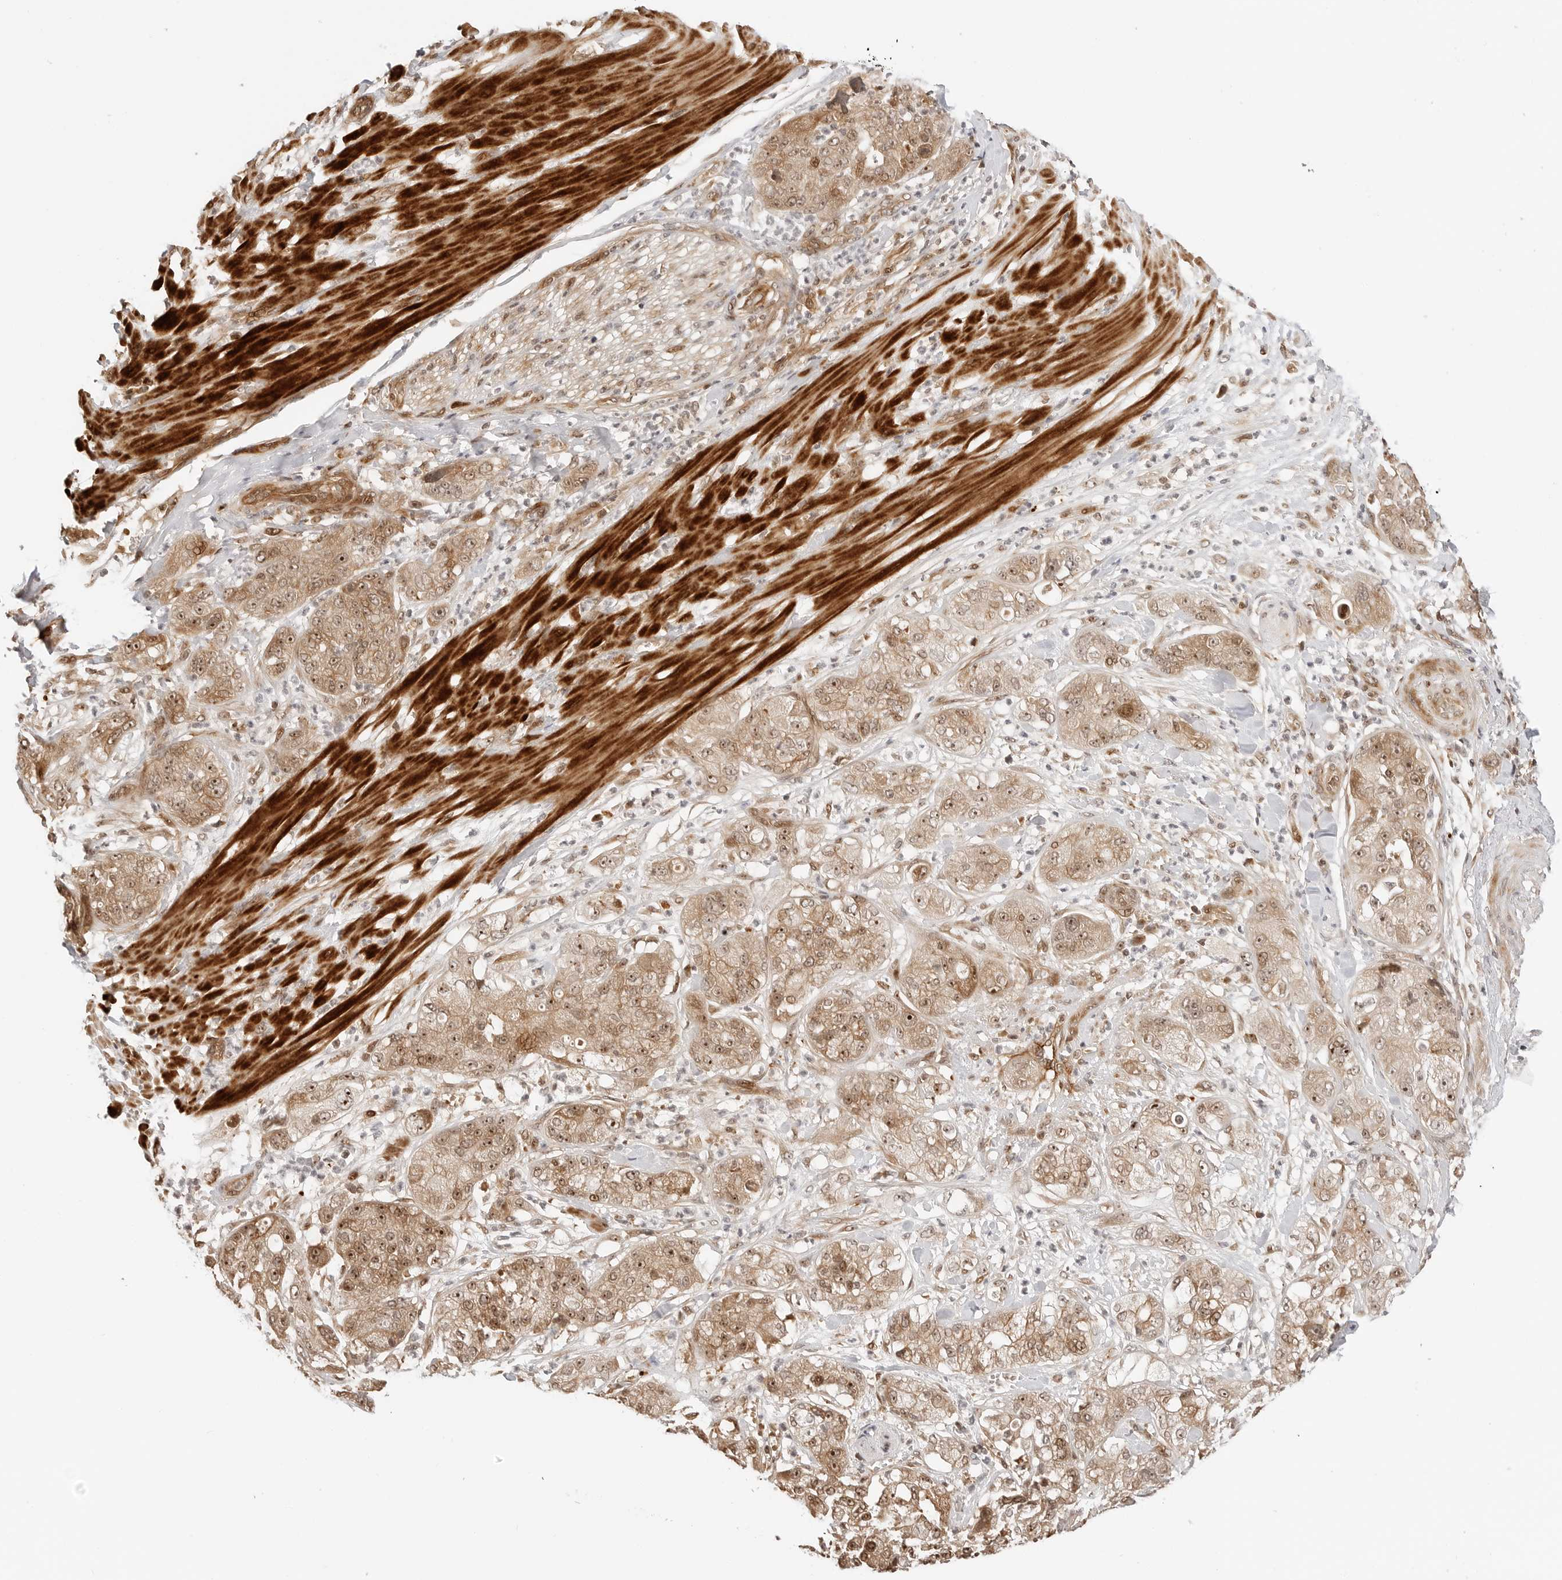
{"staining": {"intensity": "moderate", "quantity": ">75%", "location": "cytoplasmic/membranous,nuclear"}, "tissue": "pancreatic cancer", "cell_type": "Tumor cells", "image_type": "cancer", "snomed": [{"axis": "morphology", "description": "Adenocarcinoma, NOS"}, {"axis": "topography", "description": "Pancreas"}], "caption": "This photomicrograph demonstrates immunohistochemistry staining of human pancreatic cancer (adenocarcinoma), with medium moderate cytoplasmic/membranous and nuclear positivity in about >75% of tumor cells.", "gene": "GEM", "patient": {"sex": "female", "age": 78}}